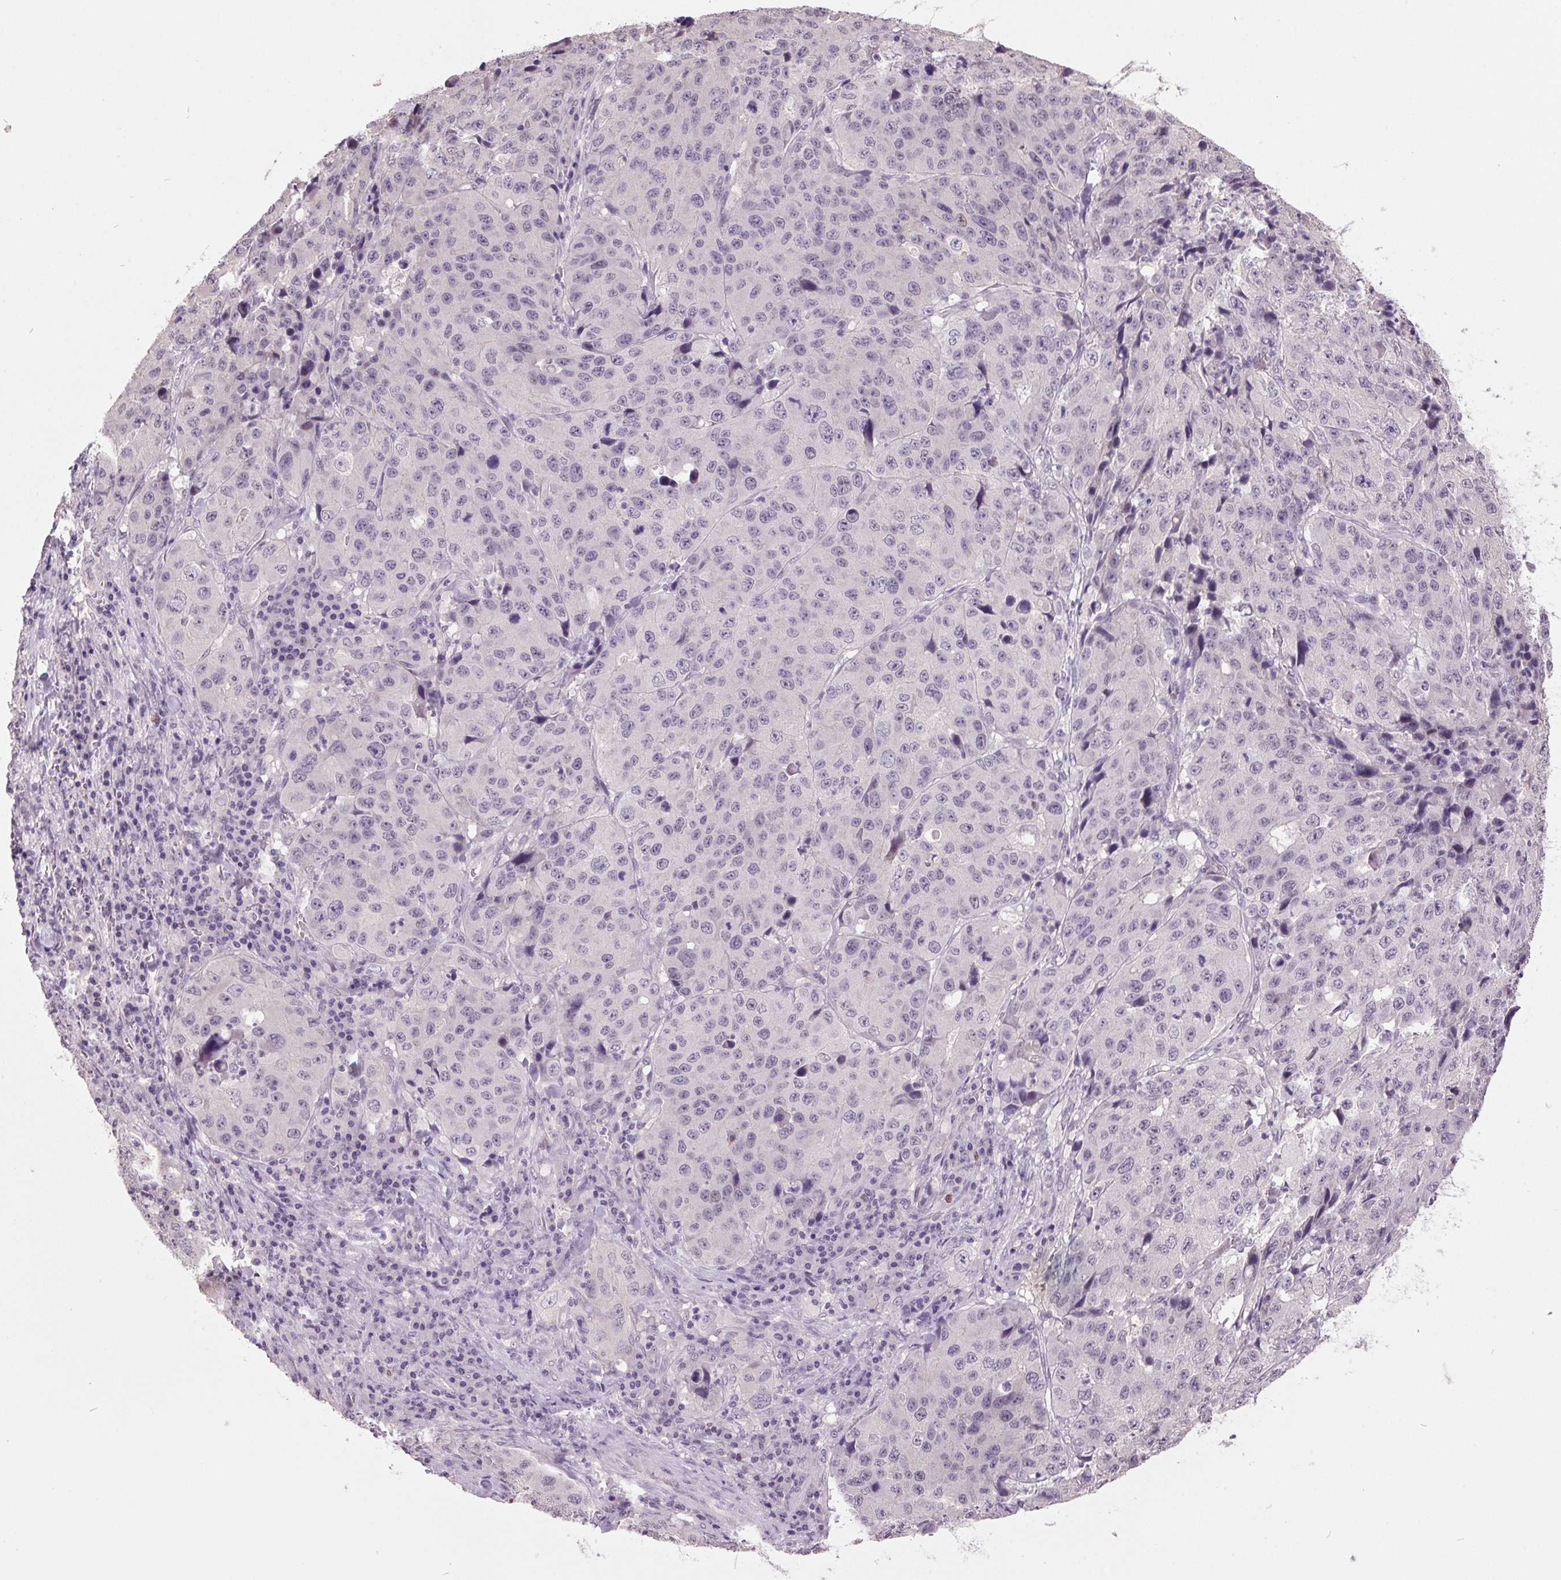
{"staining": {"intensity": "negative", "quantity": "none", "location": "none"}, "tissue": "stomach cancer", "cell_type": "Tumor cells", "image_type": "cancer", "snomed": [{"axis": "morphology", "description": "Adenocarcinoma, NOS"}, {"axis": "topography", "description": "Stomach"}], "caption": "Micrograph shows no significant protein expression in tumor cells of stomach cancer. Nuclei are stained in blue.", "gene": "C2orf16", "patient": {"sex": "male", "age": 71}}